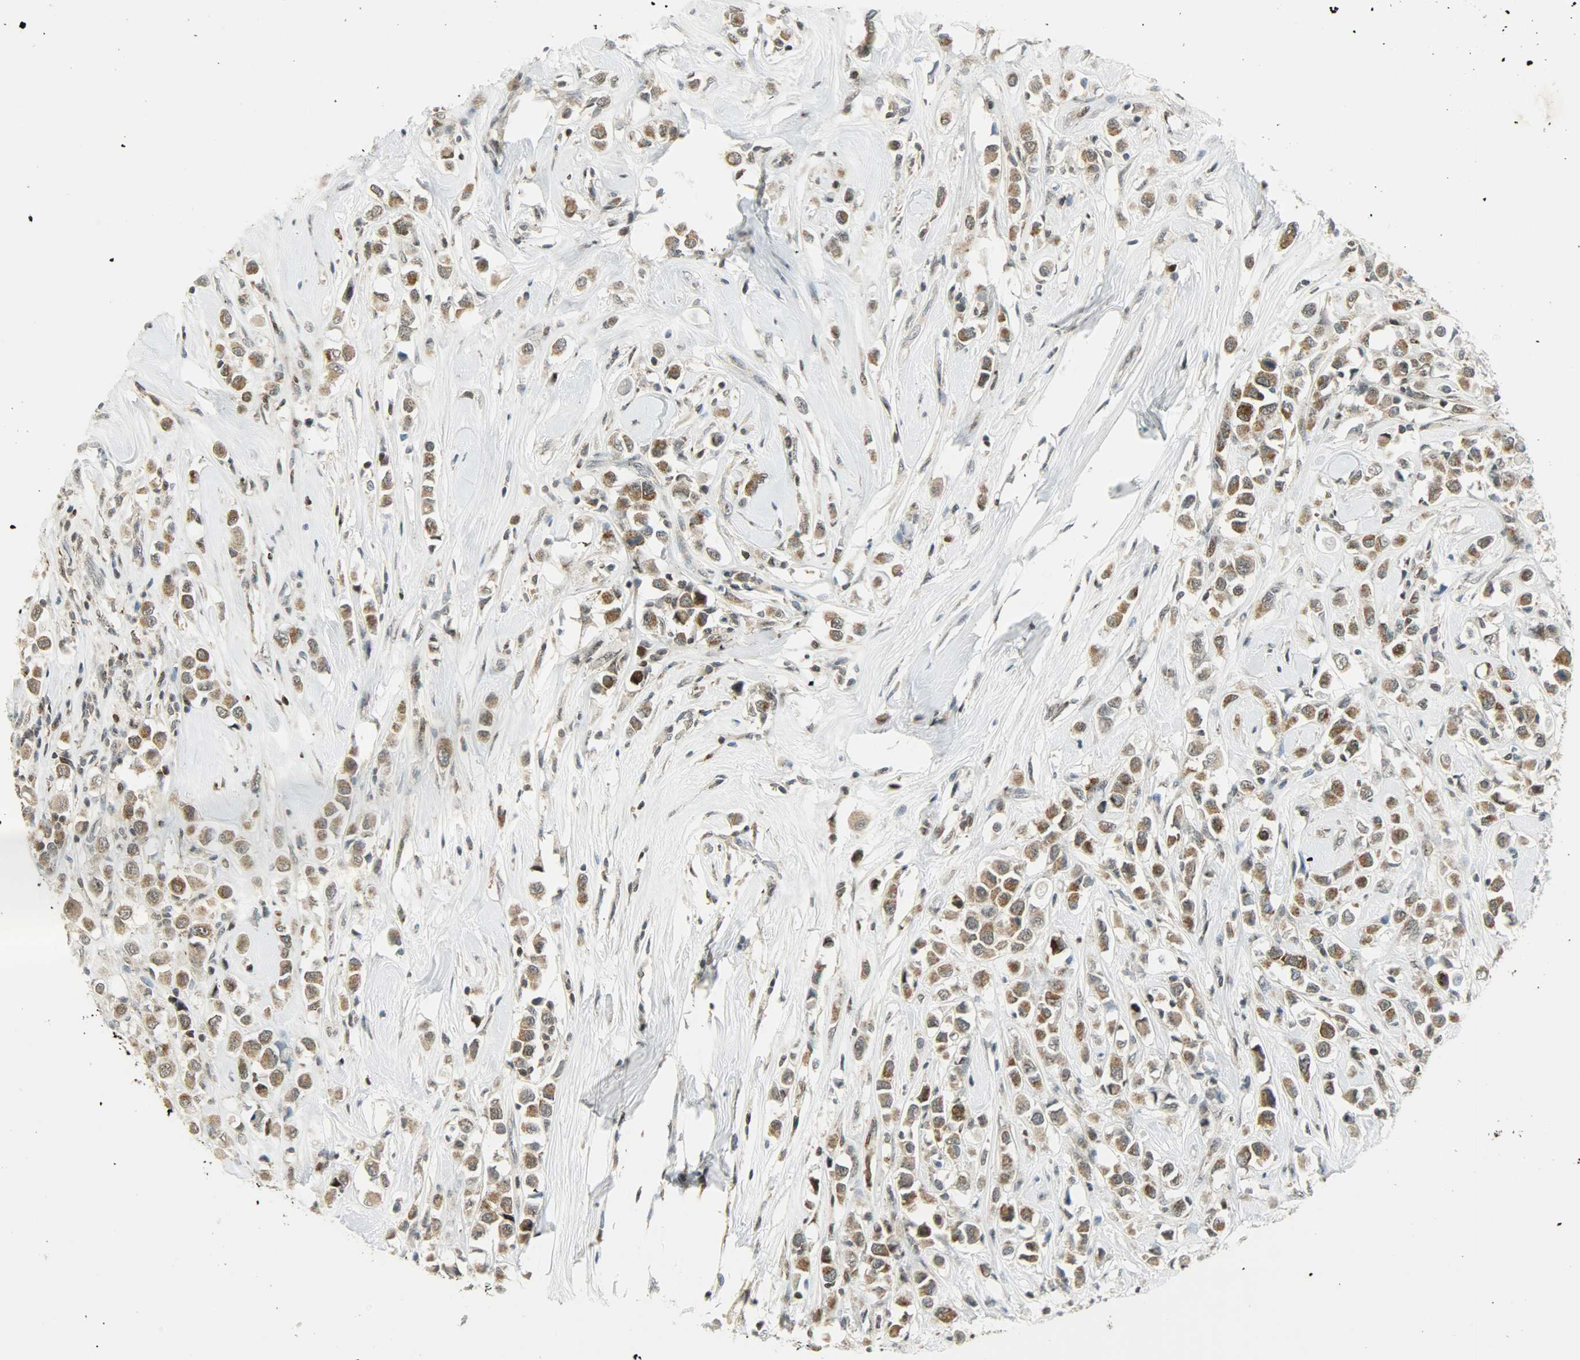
{"staining": {"intensity": "moderate", "quantity": "25%-75%", "location": "cytoplasmic/membranous,nuclear"}, "tissue": "breast cancer", "cell_type": "Tumor cells", "image_type": "cancer", "snomed": [{"axis": "morphology", "description": "Duct carcinoma"}, {"axis": "topography", "description": "Breast"}], "caption": "Tumor cells demonstrate medium levels of moderate cytoplasmic/membranous and nuclear positivity in approximately 25%-75% of cells in invasive ductal carcinoma (breast).", "gene": "IL15", "patient": {"sex": "female", "age": 61}}